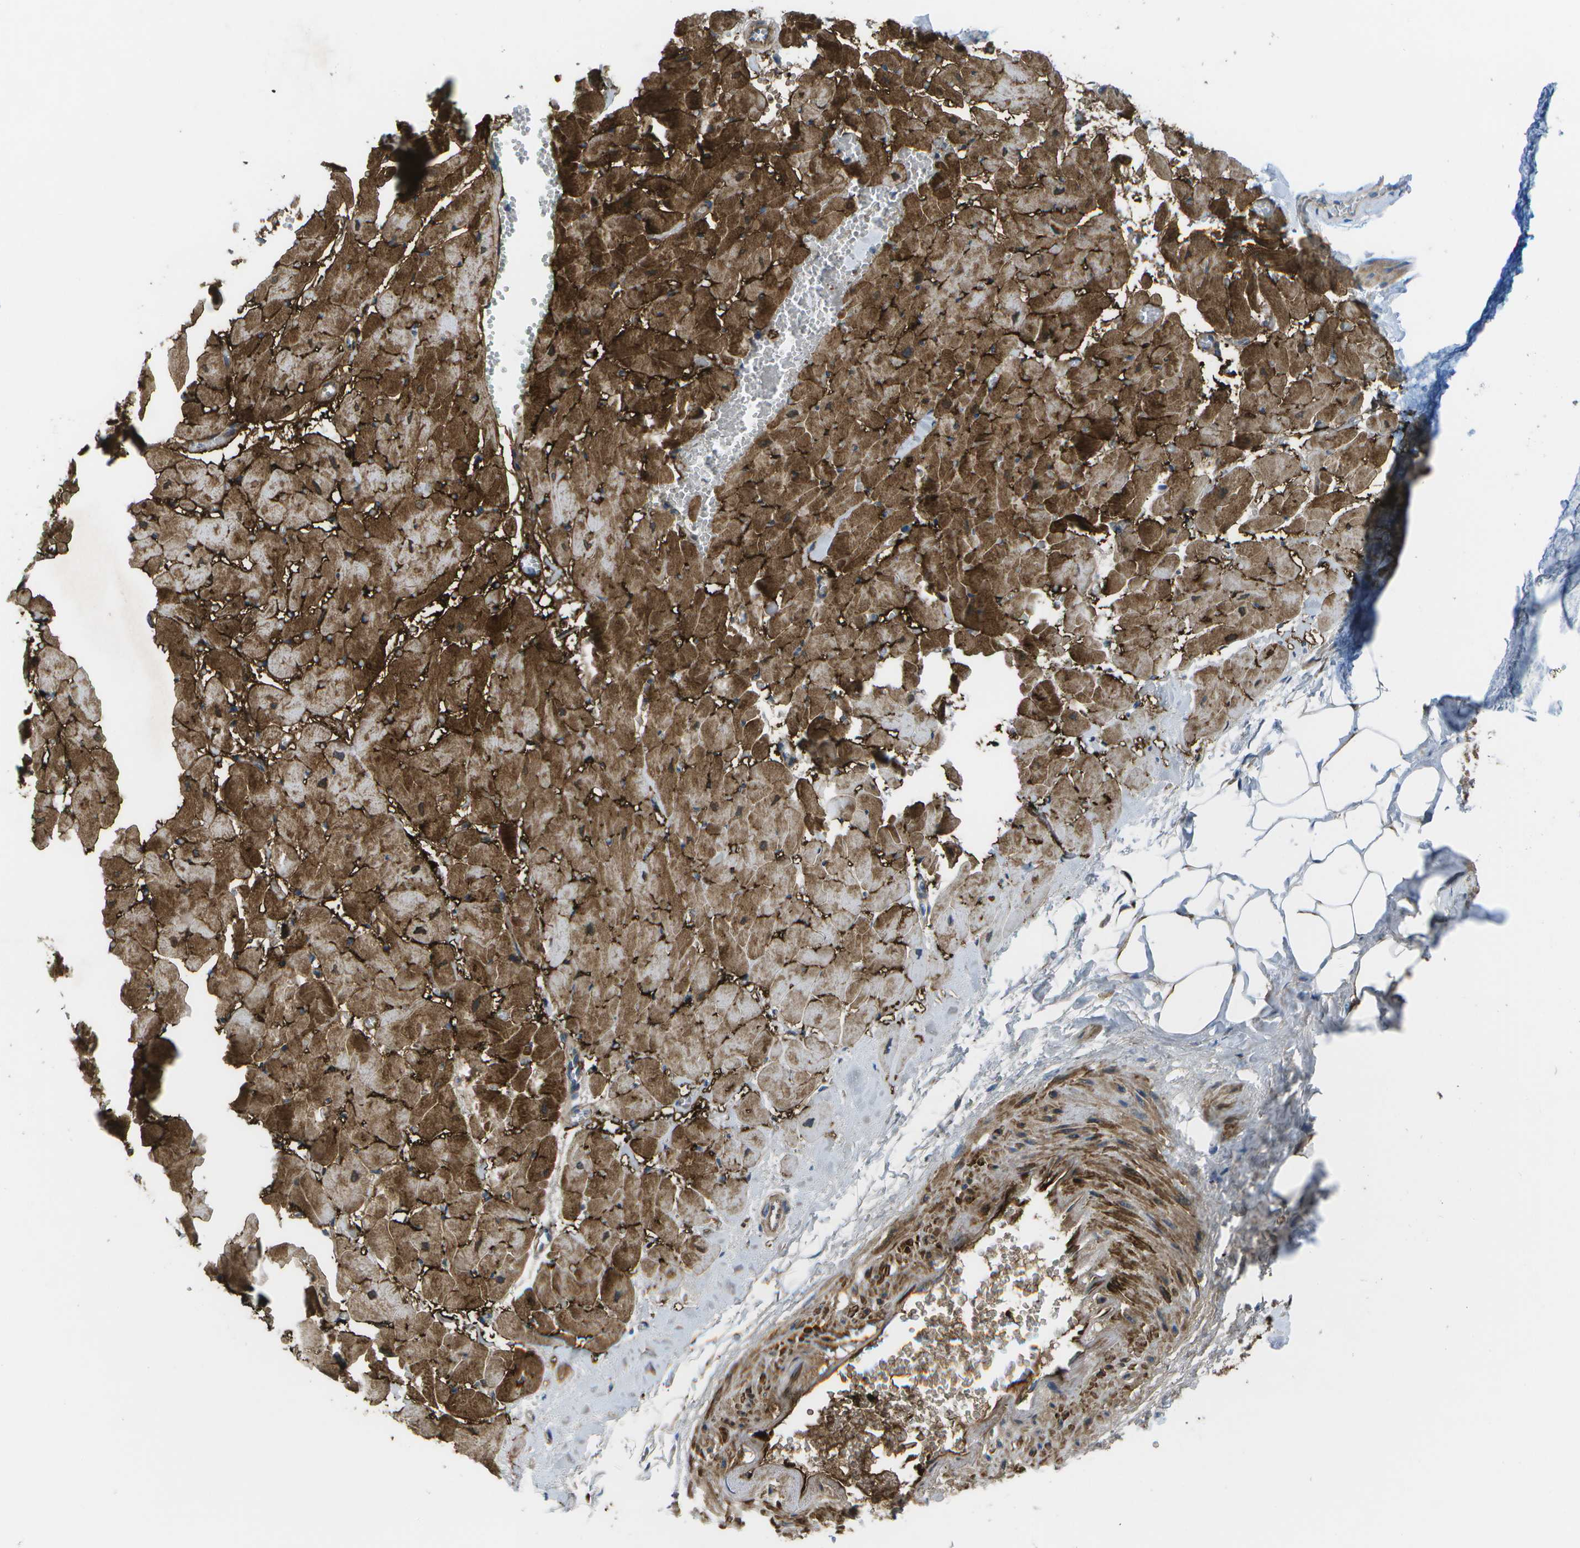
{"staining": {"intensity": "strong", "quantity": ">75%", "location": "cytoplasmic/membranous"}, "tissue": "heart muscle", "cell_type": "Cardiomyocytes", "image_type": "normal", "snomed": [{"axis": "morphology", "description": "Normal tissue, NOS"}, {"axis": "topography", "description": "Heart"}], "caption": "Heart muscle was stained to show a protein in brown. There is high levels of strong cytoplasmic/membranous positivity in about >75% of cardiomyocytes. The staining was performed using DAB (3,3'-diaminobenzidine), with brown indicating positive protein expression. Nuclei are stained blue with hematoxylin.", "gene": "SORBS3", "patient": {"sex": "female", "age": 19}}